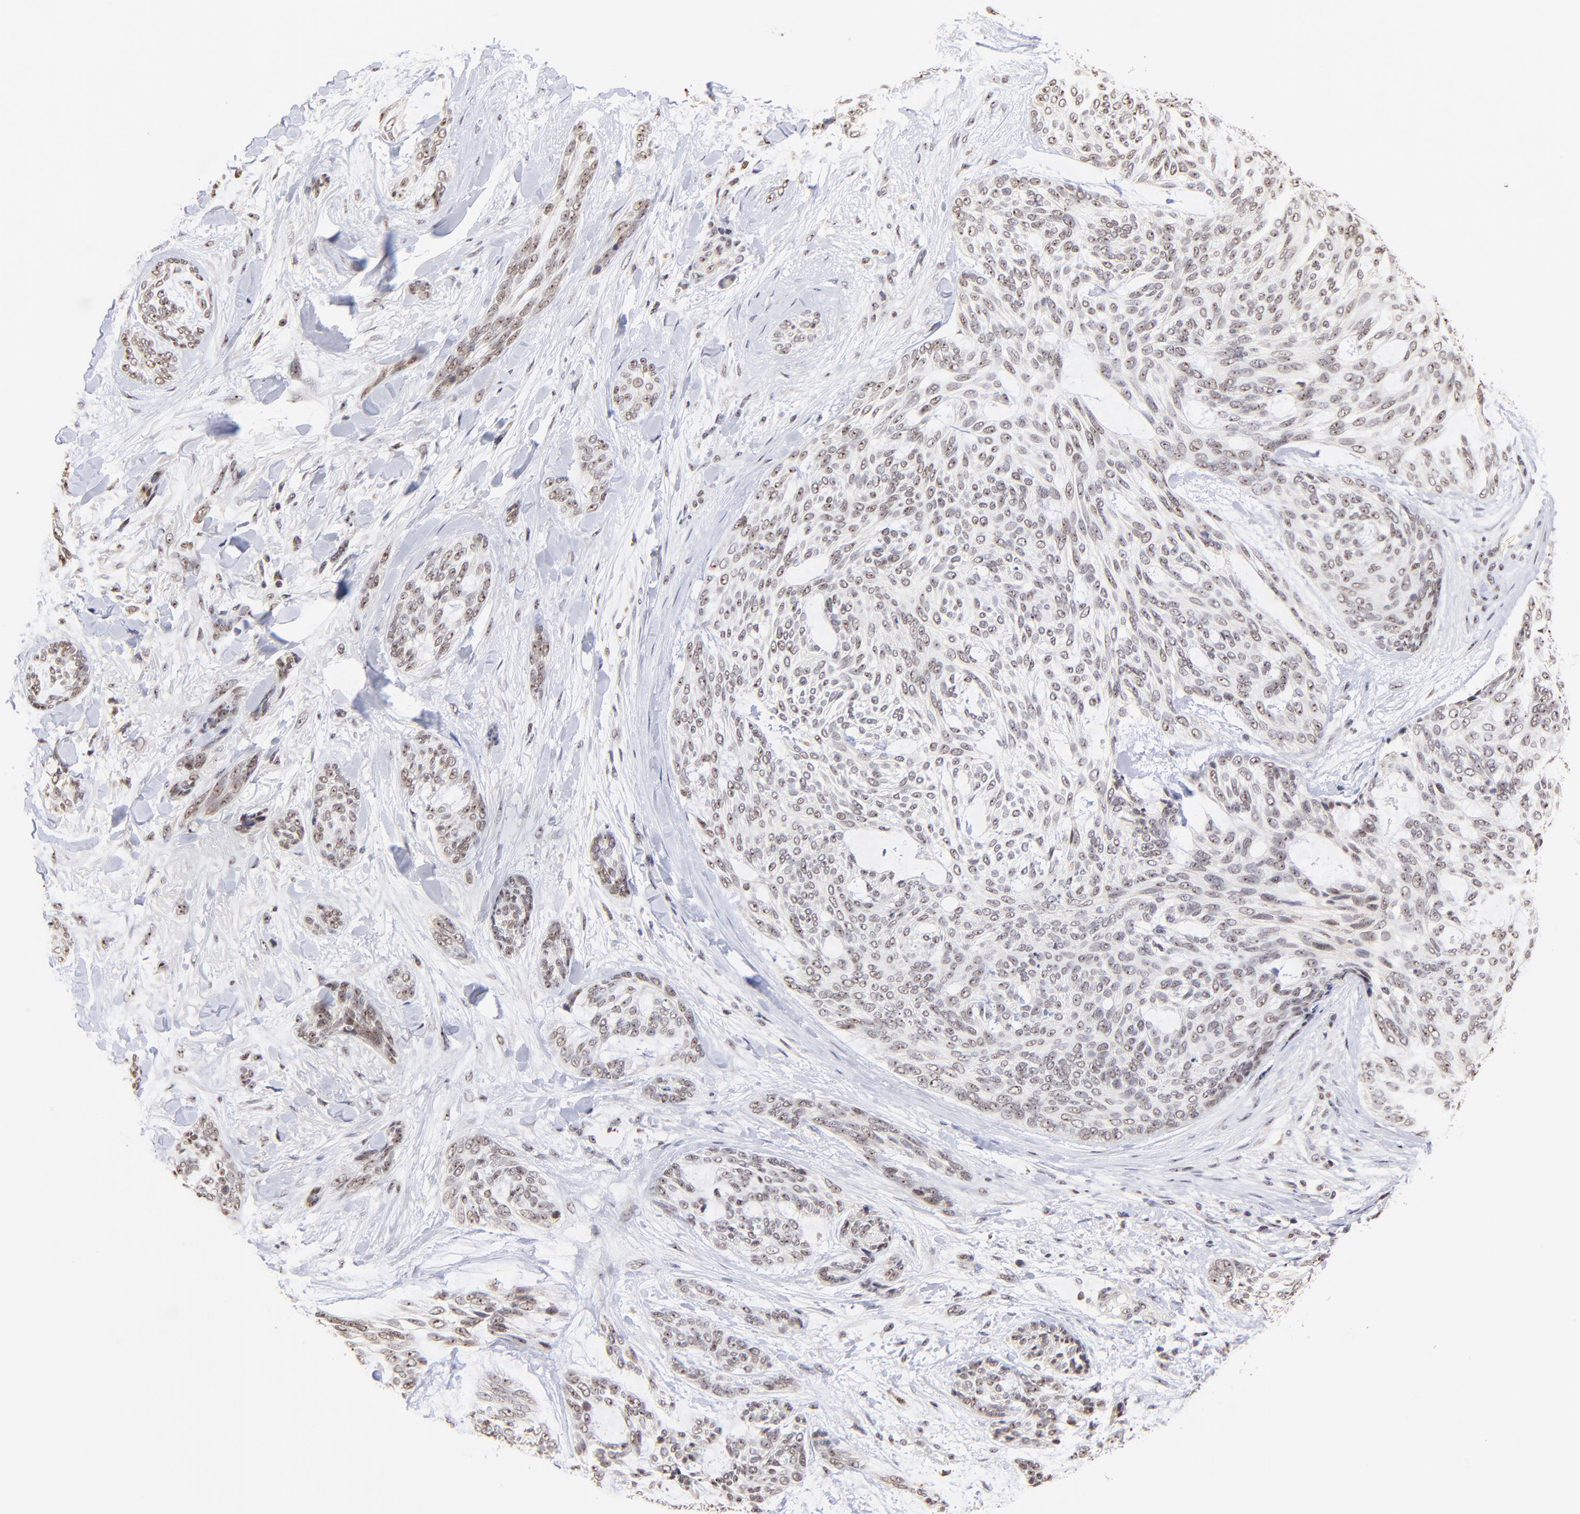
{"staining": {"intensity": "weak", "quantity": ">75%", "location": "nuclear"}, "tissue": "skin cancer", "cell_type": "Tumor cells", "image_type": "cancer", "snomed": [{"axis": "morphology", "description": "Normal tissue, NOS"}, {"axis": "morphology", "description": "Basal cell carcinoma"}, {"axis": "topography", "description": "Skin"}], "caption": "Immunohistochemical staining of skin basal cell carcinoma exhibits low levels of weak nuclear protein expression in about >75% of tumor cells.", "gene": "ZNF670", "patient": {"sex": "female", "age": 71}}